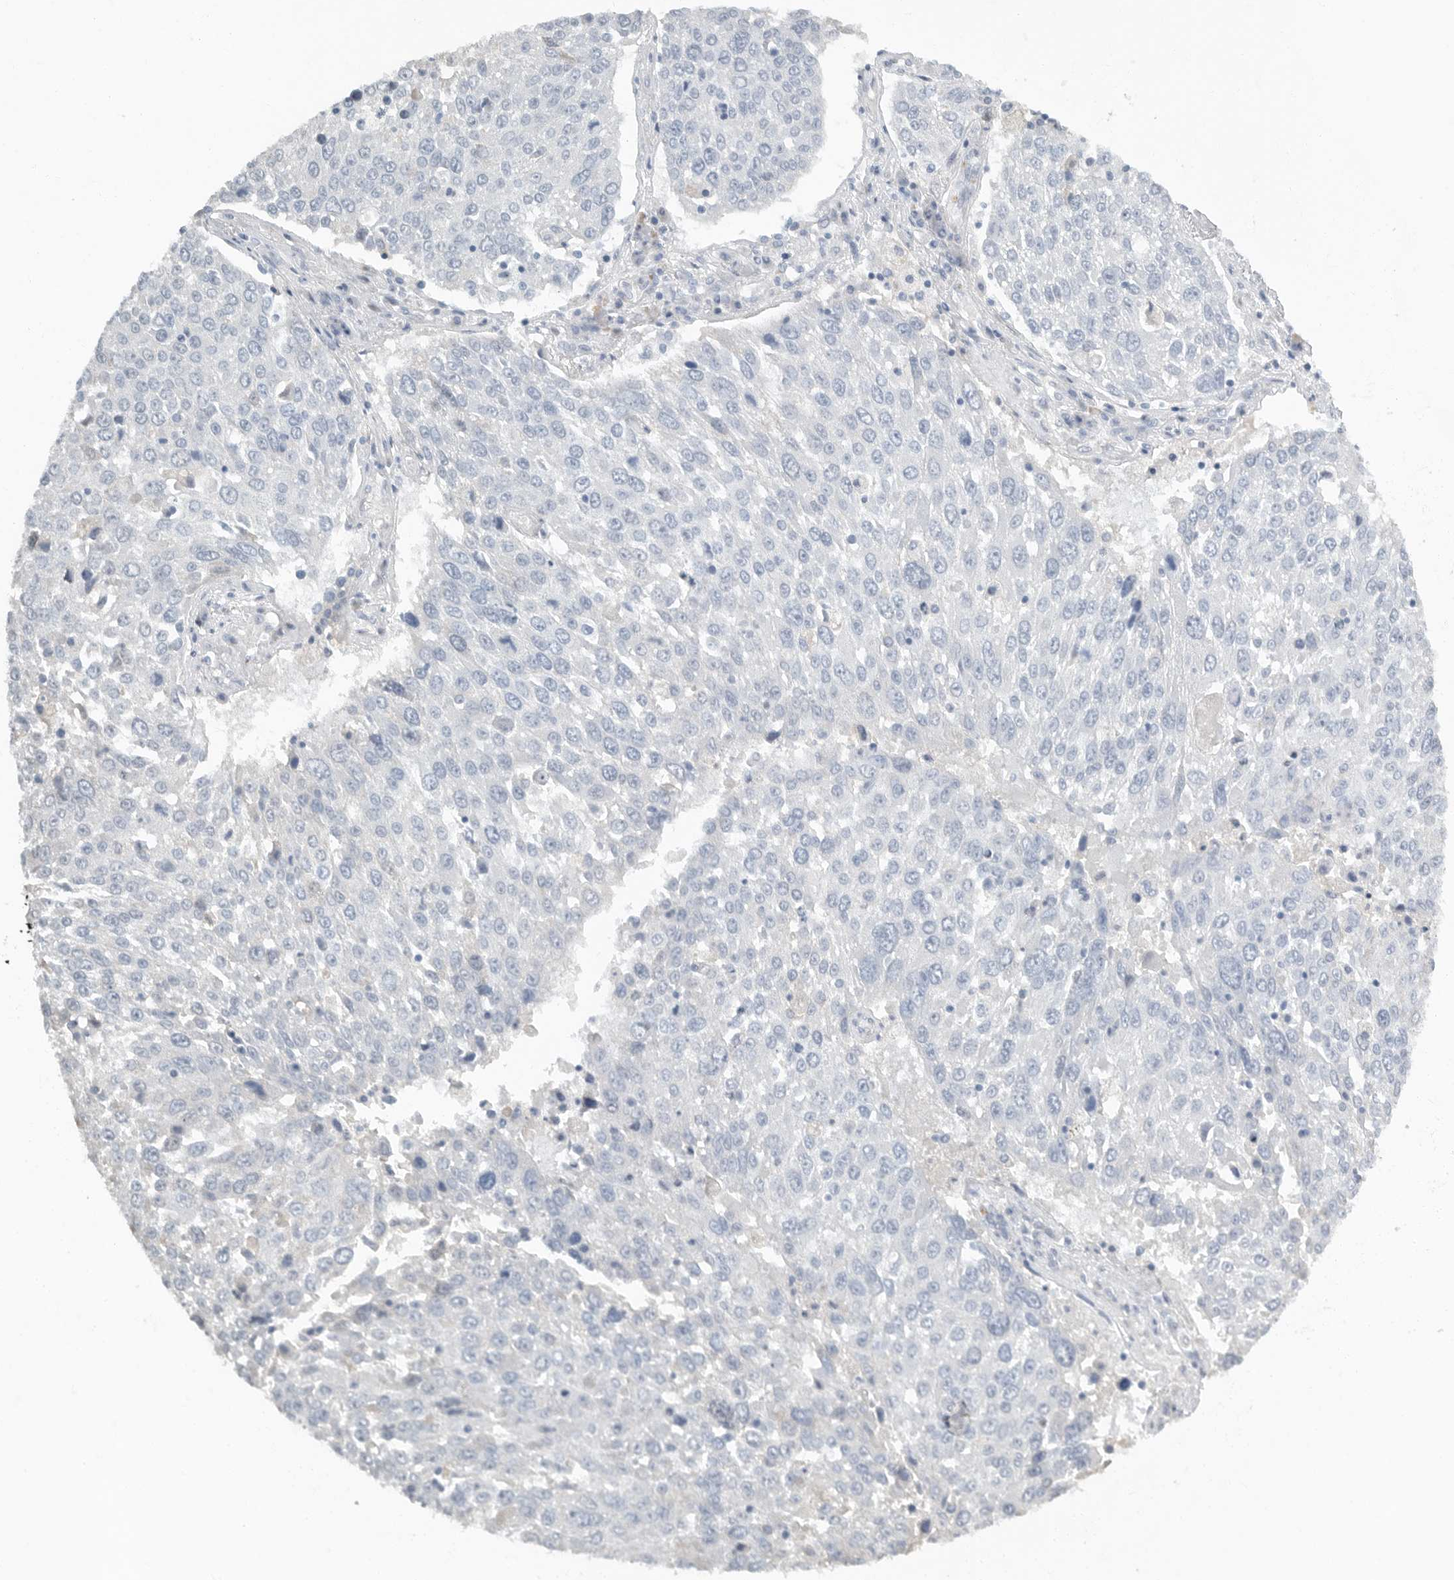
{"staining": {"intensity": "negative", "quantity": "none", "location": "none"}, "tissue": "lung cancer", "cell_type": "Tumor cells", "image_type": "cancer", "snomed": [{"axis": "morphology", "description": "Squamous cell carcinoma, NOS"}, {"axis": "topography", "description": "Lung"}], "caption": "Immunohistochemical staining of human lung cancer (squamous cell carcinoma) reveals no significant positivity in tumor cells. (Brightfield microscopy of DAB immunohistochemistry (IHC) at high magnification).", "gene": "PAM", "patient": {"sex": "male", "age": 65}}